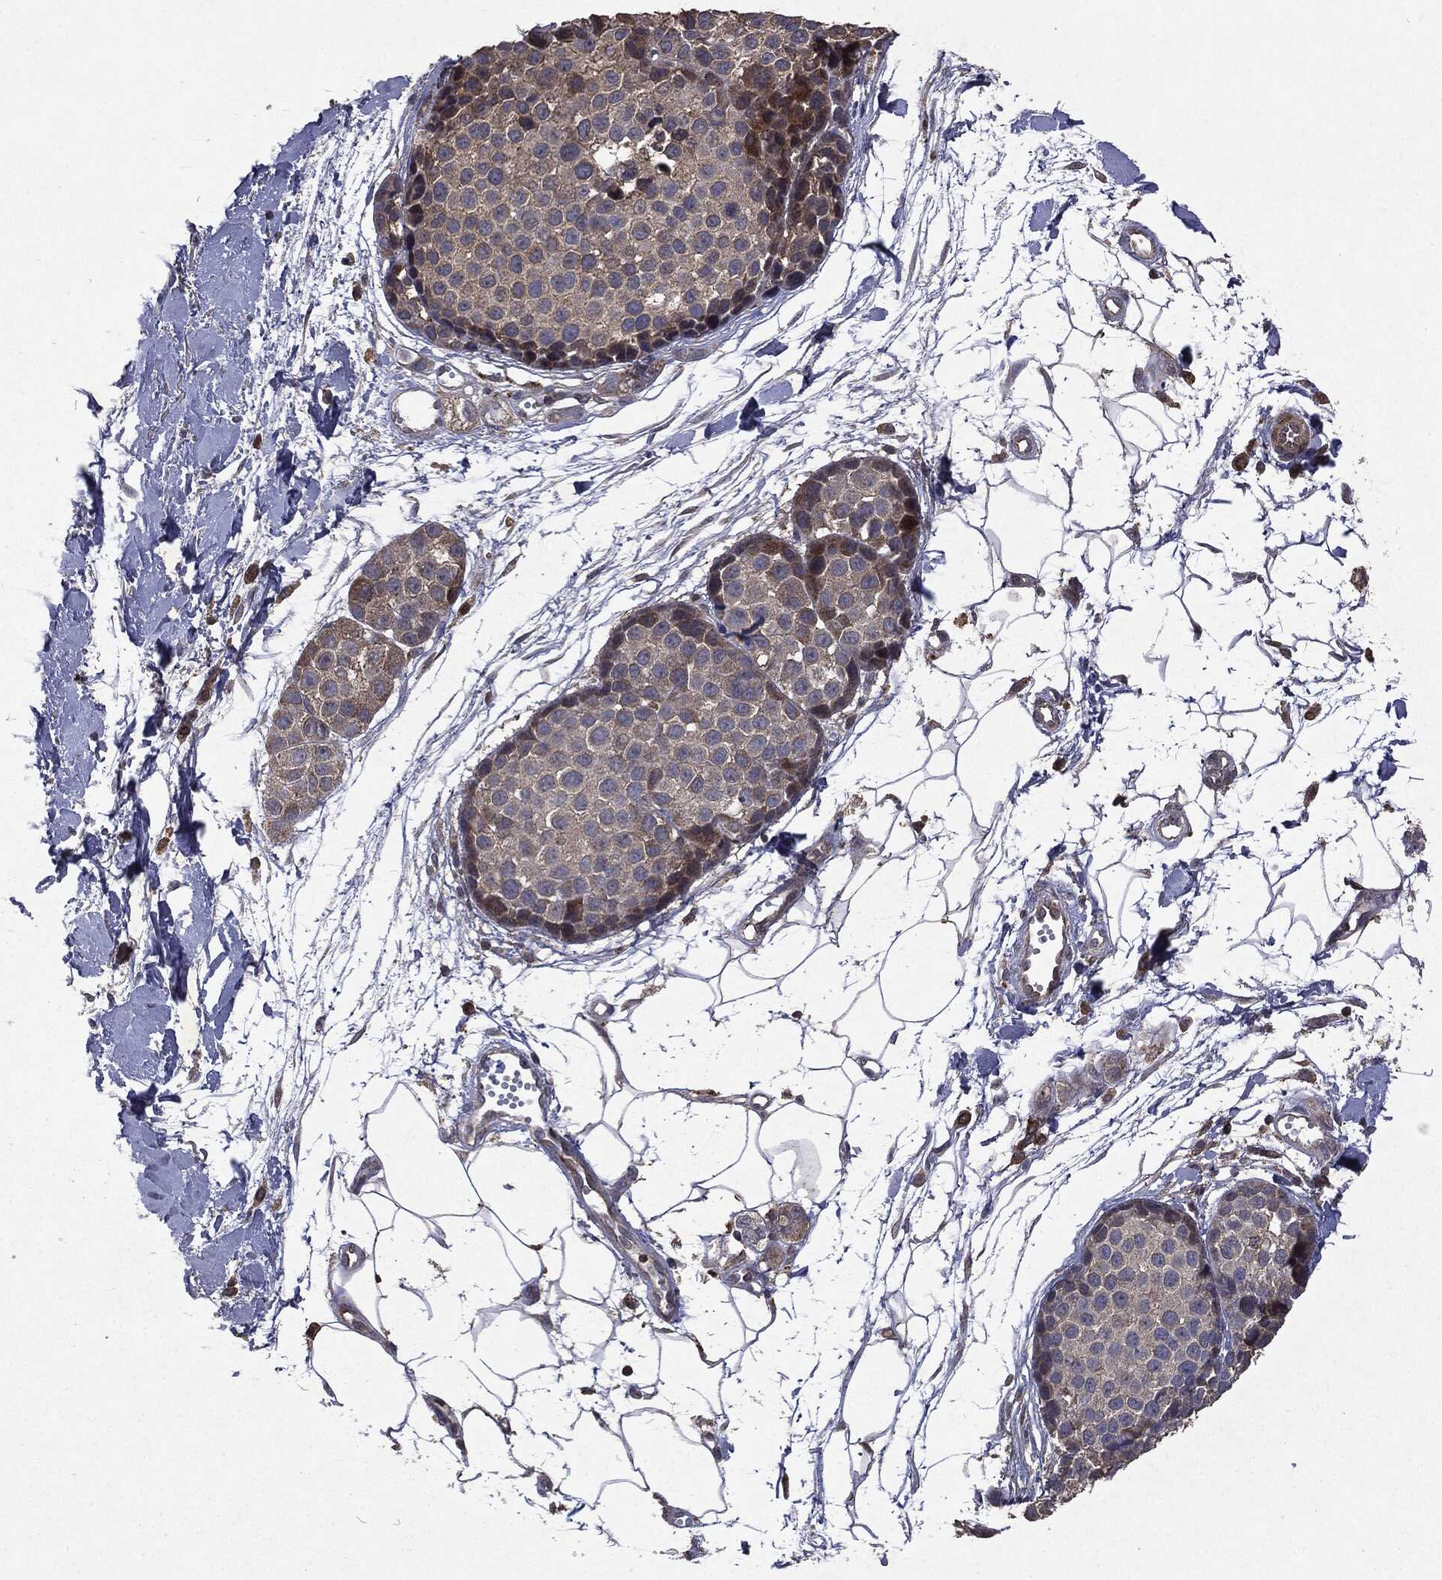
{"staining": {"intensity": "negative", "quantity": "none", "location": "none"}, "tissue": "melanoma", "cell_type": "Tumor cells", "image_type": "cancer", "snomed": [{"axis": "morphology", "description": "Malignant melanoma, NOS"}, {"axis": "topography", "description": "Skin"}], "caption": "Tumor cells are negative for brown protein staining in melanoma.", "gene": "PTEN", "patient": {"sex": "female", "age": 86}}